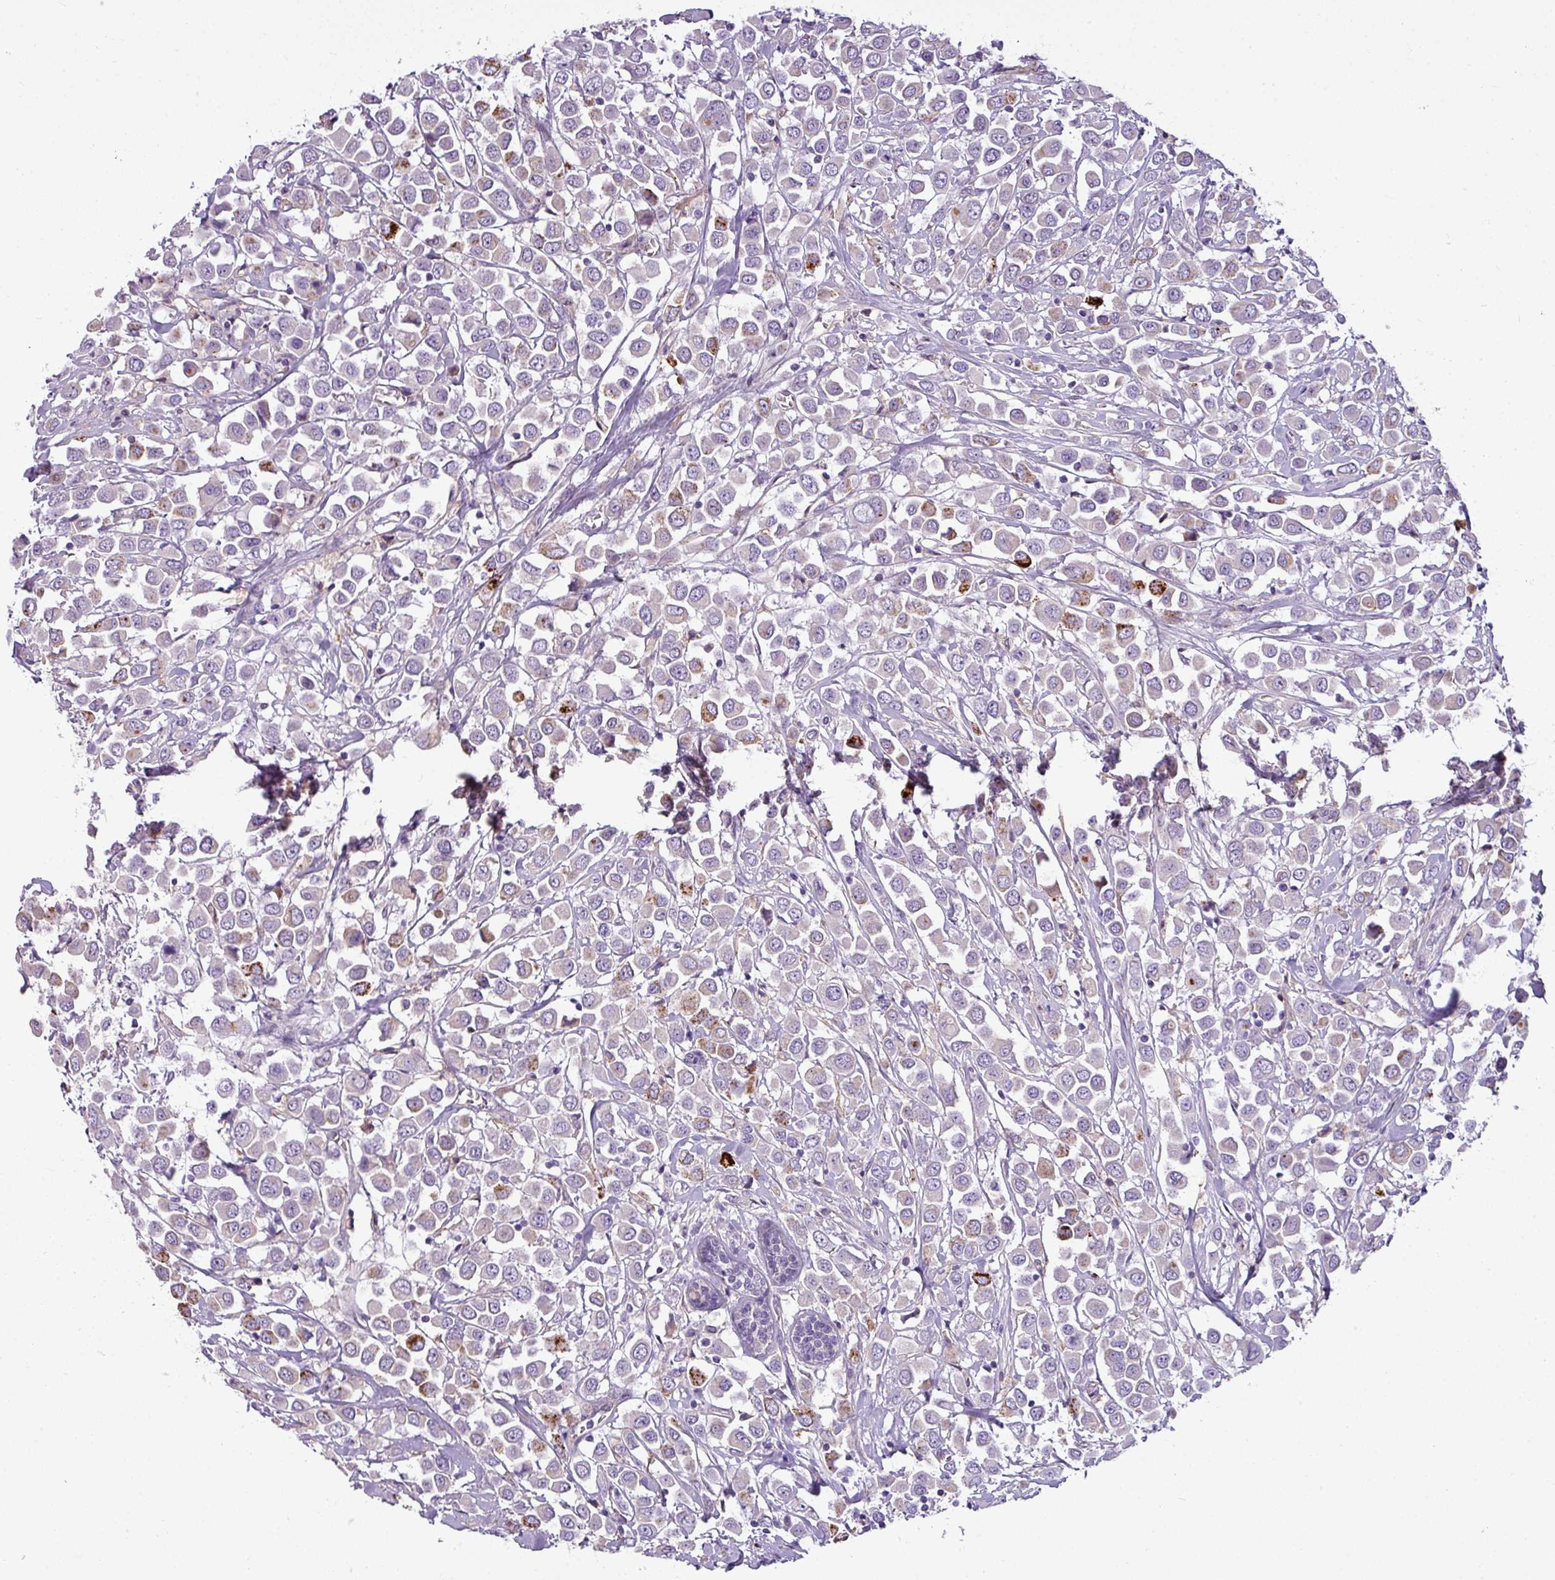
{"staining": {"intensity": "strong", "quantity": "<25%", "location": "cytoplasmic/membranous"}, "tissue": "breast cancer", "cell_type": "Tumor cells", "image_type": "cancer", "snomed": [{"axis": "morphology", "description": "Duct carcinoma"}, {"axis": "topography", "description": "Breast"}], "caption": "Breast infiltrating ductal carcinoma stained for a protein reveals strong cytoplasmic/membranous positivity in tumor cells. (brown staining indicates protein expression, while blue staining denotes nuclei).", "gene": "TMEM178B", "patient": {"sex": "female", "age": 61}}